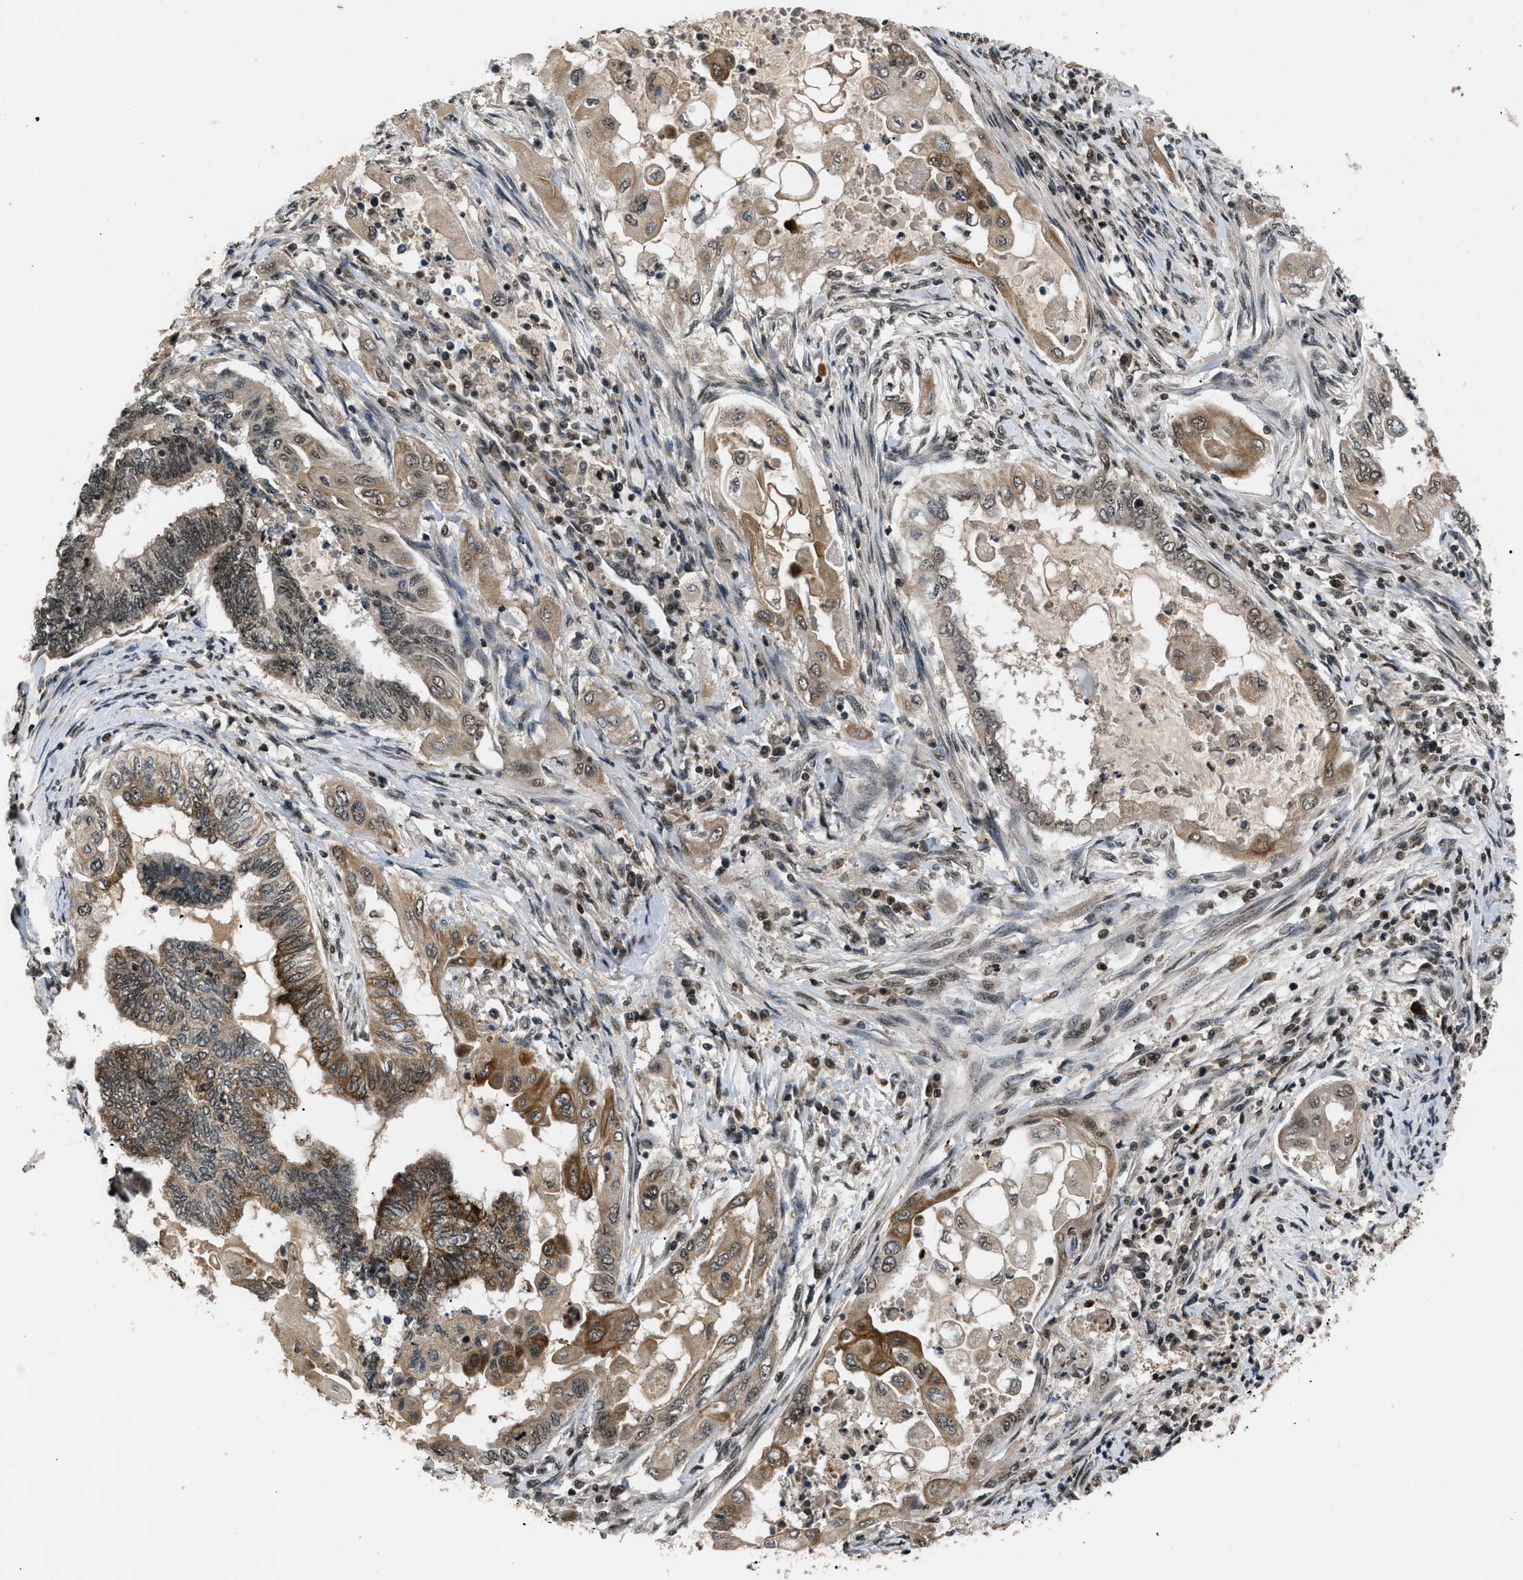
{"staining": {"intensity": "moderate", "quantity": "25%-75%", "location": "cytoplasmic/membranous,nuclear"}, "tissue": "endometrial cancer", "cell_type": "Tumor cells", "image_type": "cancer", "snomed": [{"axis": "morphology", "description": "Adenocarcinoma, NOS"}, {"axis": "topography", "description": "Uterus"}, {"axis": "topography", "description": "Endometrium"}], "caption": "Immunohistochemistry (IHC) micrograph of endometrial cancer (adenocarcinoma) stained for a protein (brown), which reveals medium levels of moderate cytoplasmic/membranous and nuclear expression in approximately 25%-75% of tumor cells.", "gene": "RBM5", "patient": {"sex": "female", "age": 70}}